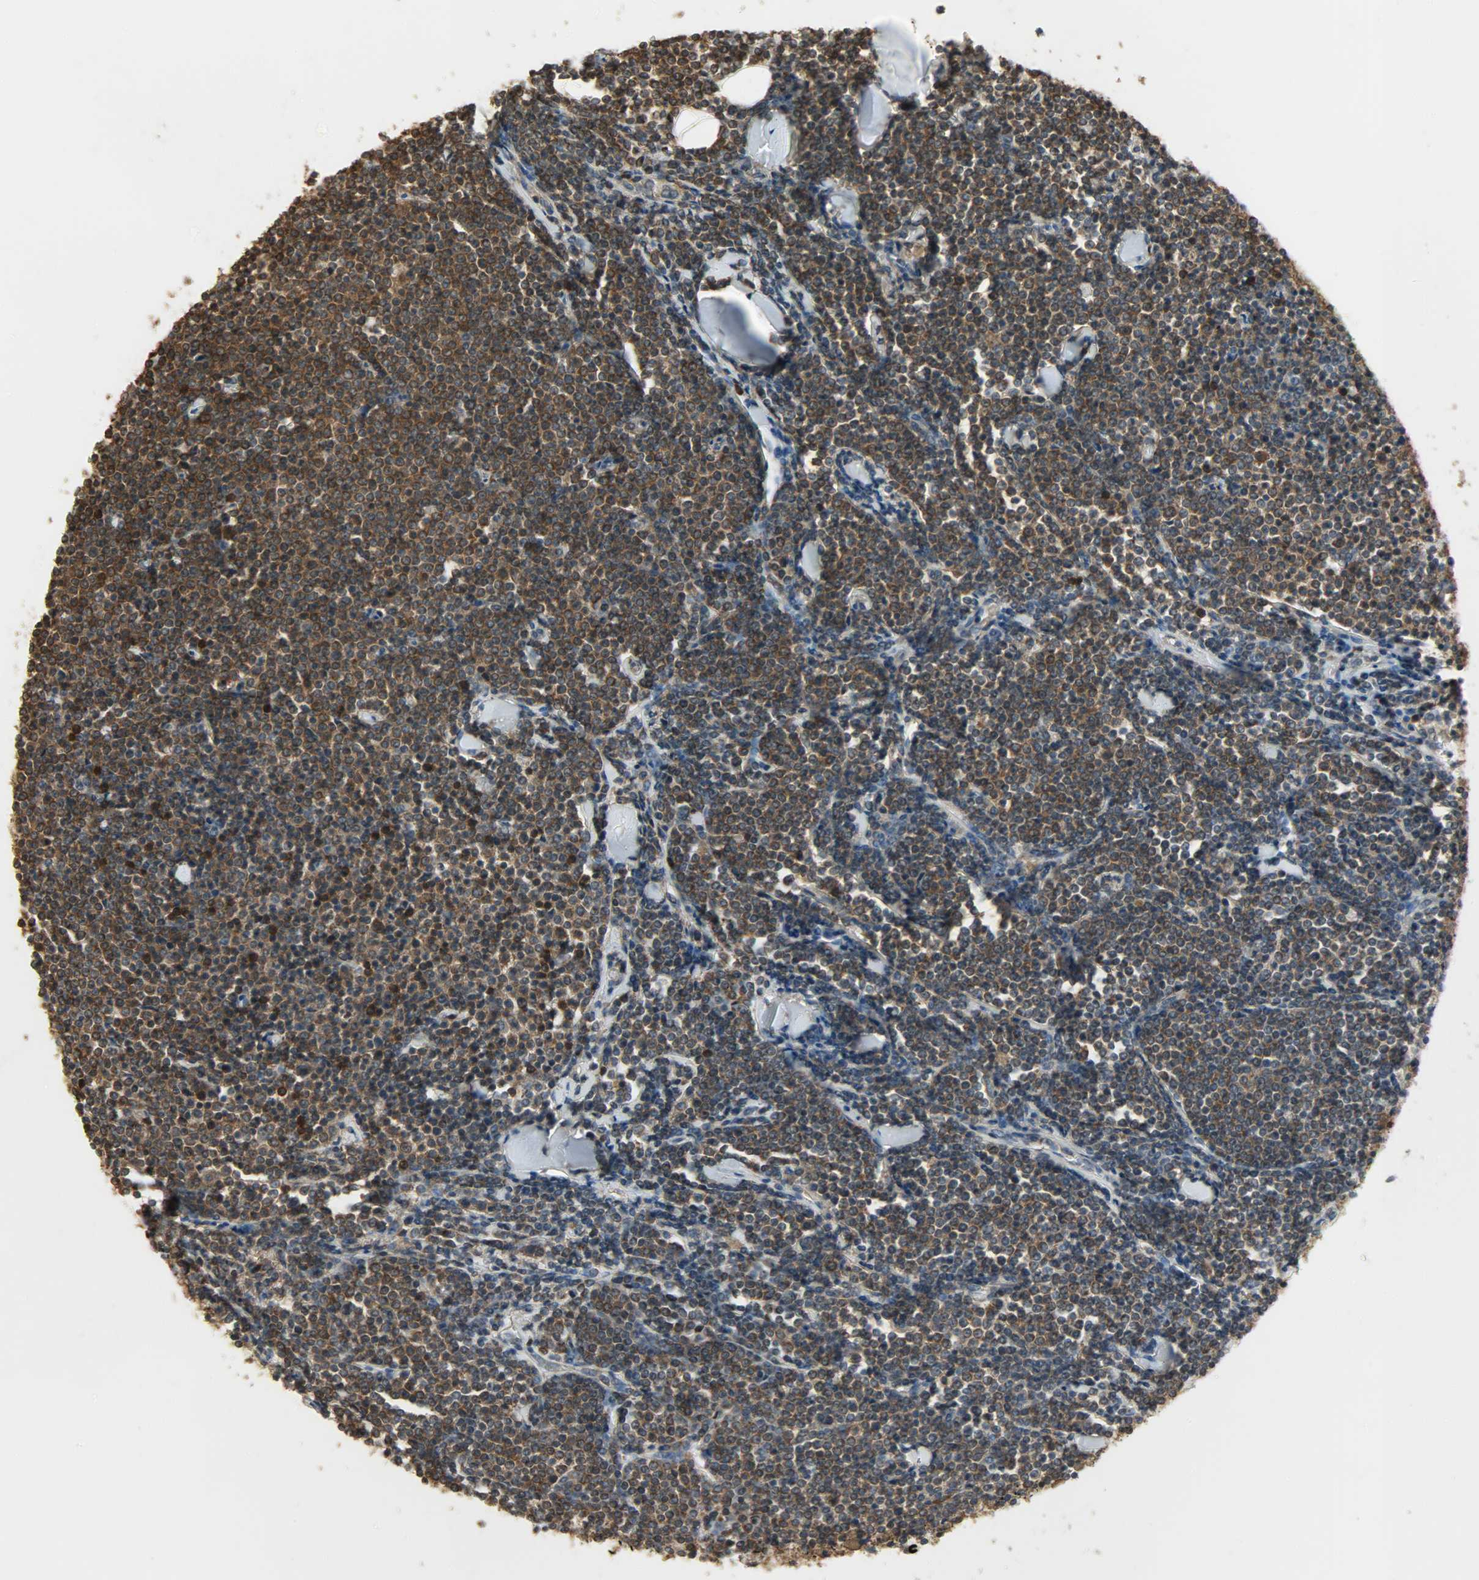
{"staining": {"intensity": "strong", "quantity": ">75%", "location": "cytoplasmic/membranous"}, "tissue": "lymphoma", "cell_type": "Tumor cells", "image_type": "cancer", "snomed": [{"axis": "morphology", "description": "Malignant lymphoma, non-Hodgkin's type, Low grade"}, {"axis": "topography", "description": "Soft tissue"}], "caption": "About >75% of tumor cells in human malignant lymphoma, non-Hodgkin's type (low-grade) demonstrate strong cytoplasmic/membranous protein positivity as visualized by brown immunohistochemical staining.", "gene": "LDHB", "patient": {"sex": "male", "age": 92}}